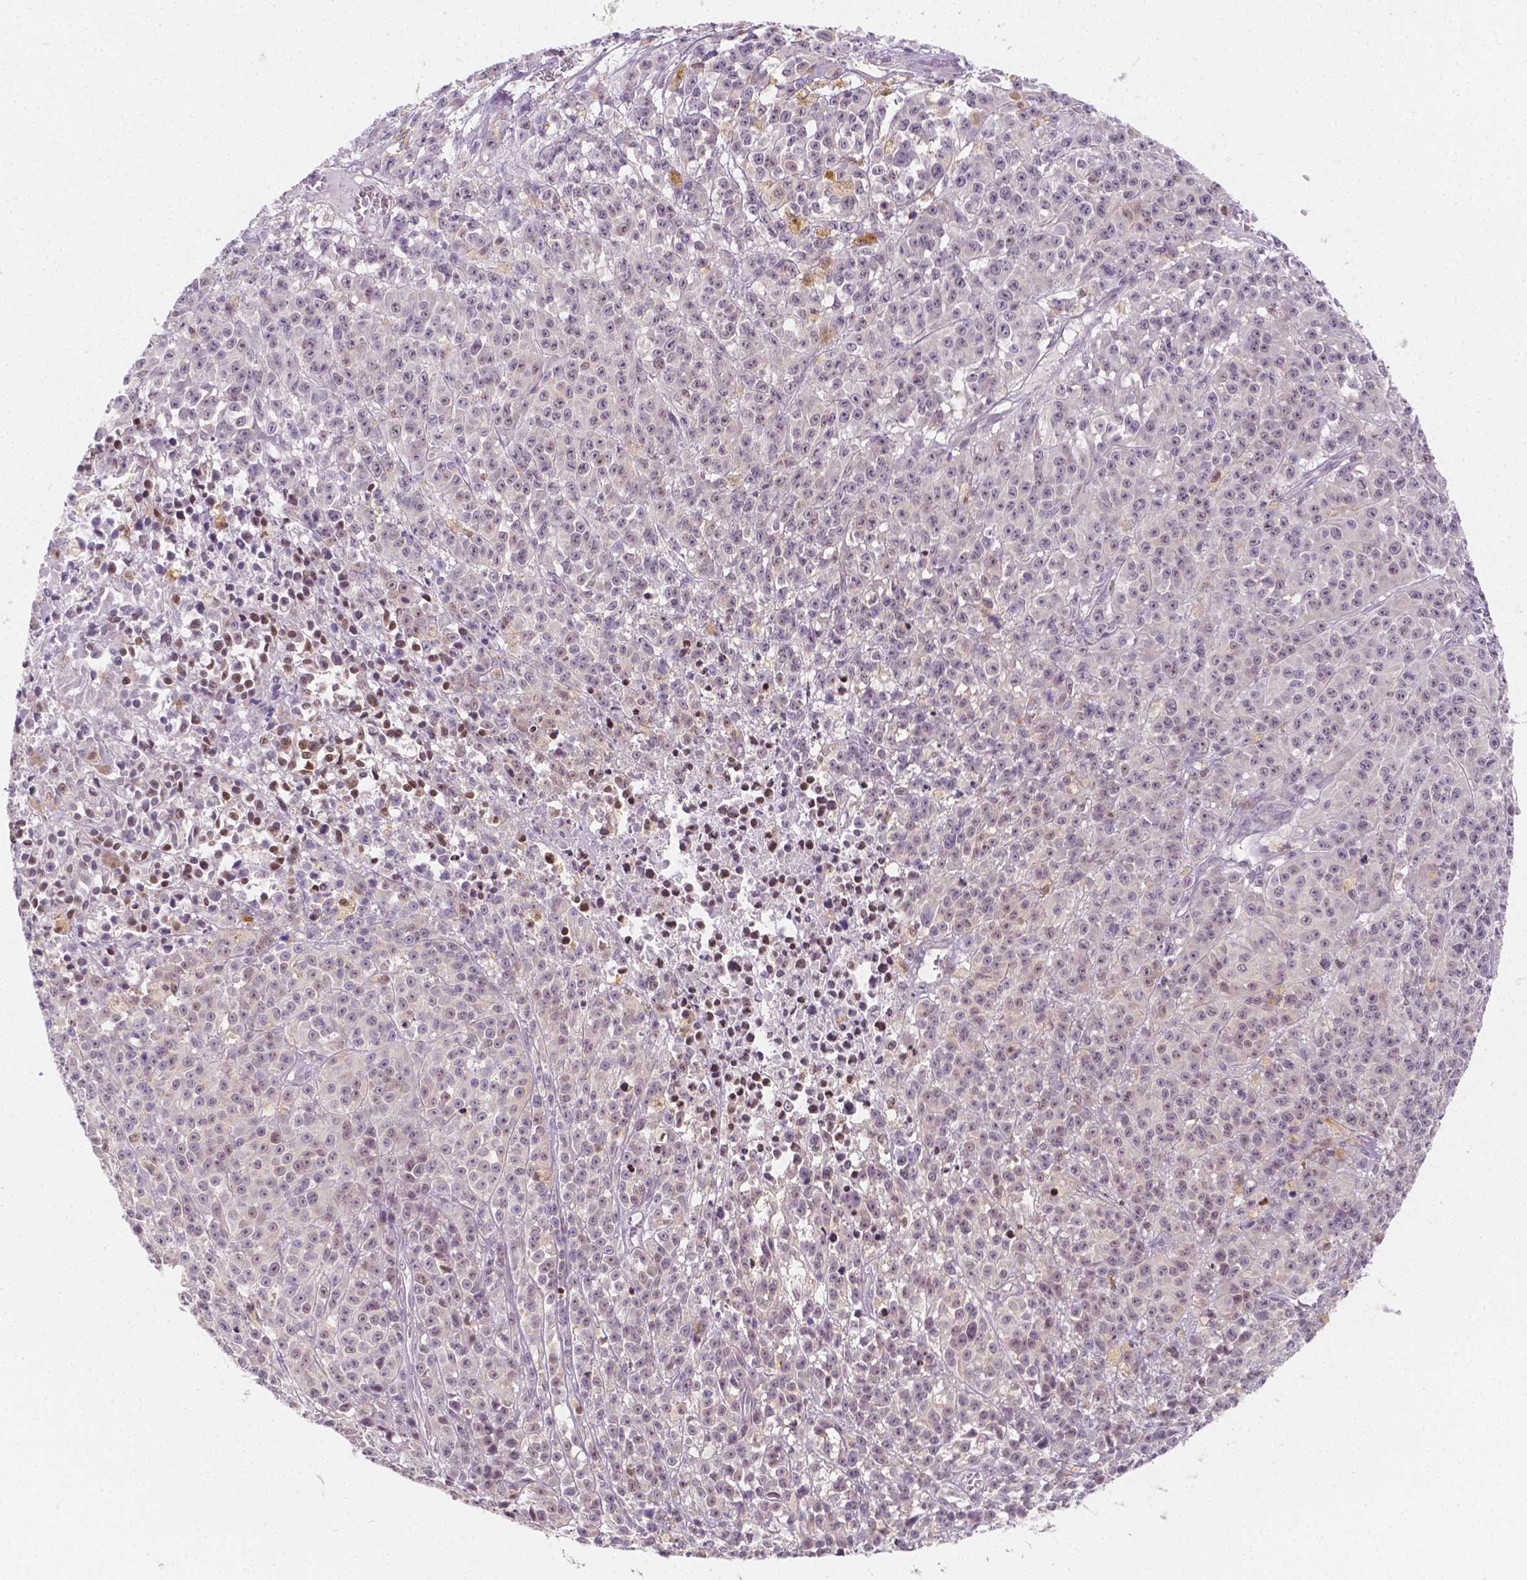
{"staining": {"intensity": "negative", "quantity": "none", "location": "none"}, "tissue": "melanoma", "cell_type": "Tumor cells", "image_type": "cancer", "snomed": [{"axis": "morphology", "description": "Malignant melanoma, NOS"}, {"axis": "topography", "description": "Skin"}], "caption": "A photomicrograph of human melanoma is negative for staining in tumor cells.", "gene": "SGTB", "patient": {"sex": "female", "age": 58}}